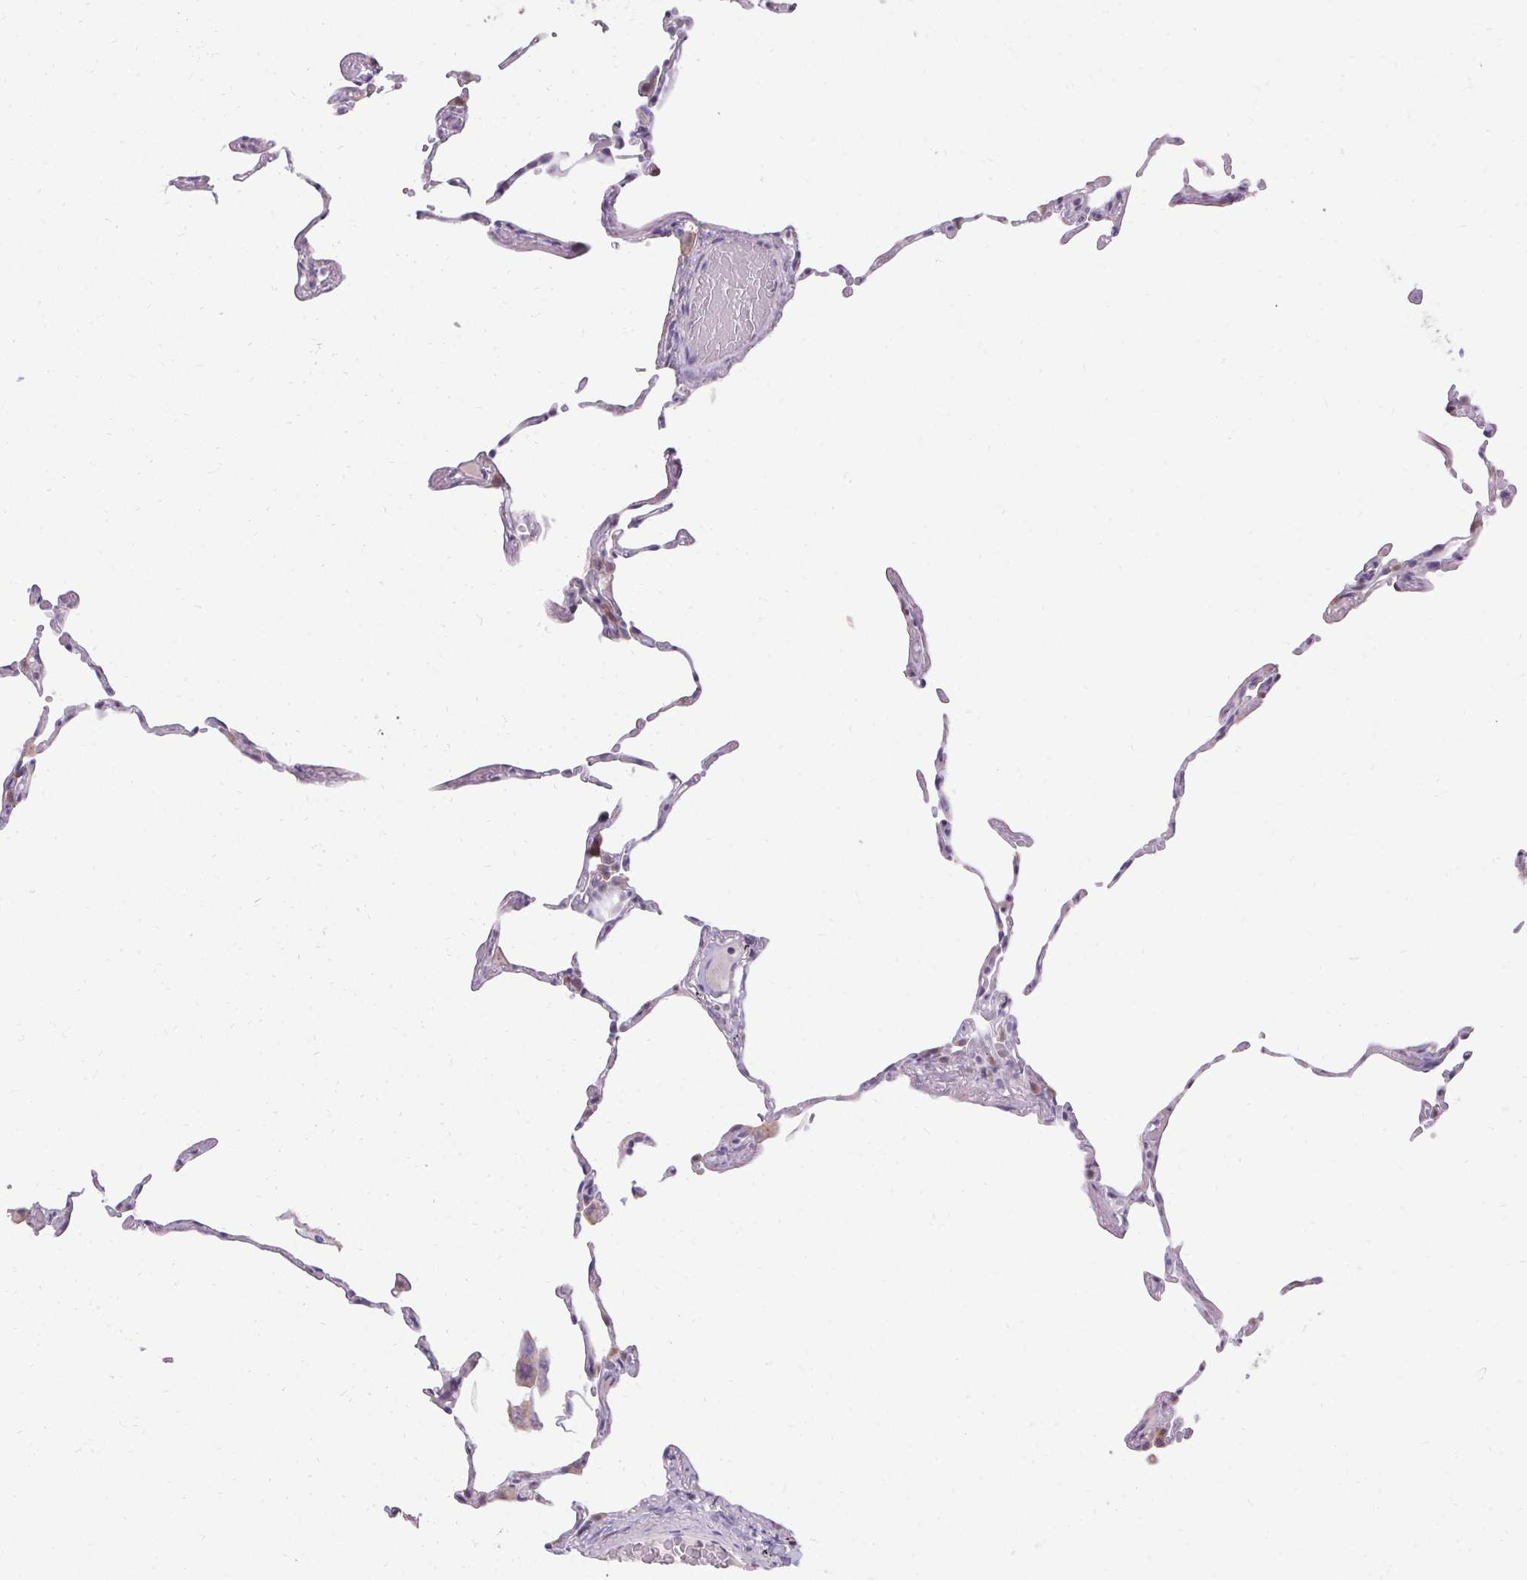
{"staining": {"intensity": "negative", "quantity": "none", "location": "none"}, "tissue": "lung", "cell_type": "Alveolar cells", "image_type": "normal", "snomed": [{"axis": "morphology", "description": "Normal tissue, NOS"}, {"axis": "topography", "description": "Lung"}], "caption": "Human lung stained for a protein using immunohistochemistry (IHC) demonstrates no staining in alveolar cells.", "gene": "HSD17B3", "patient": {"sex": "female", "age": 57}}